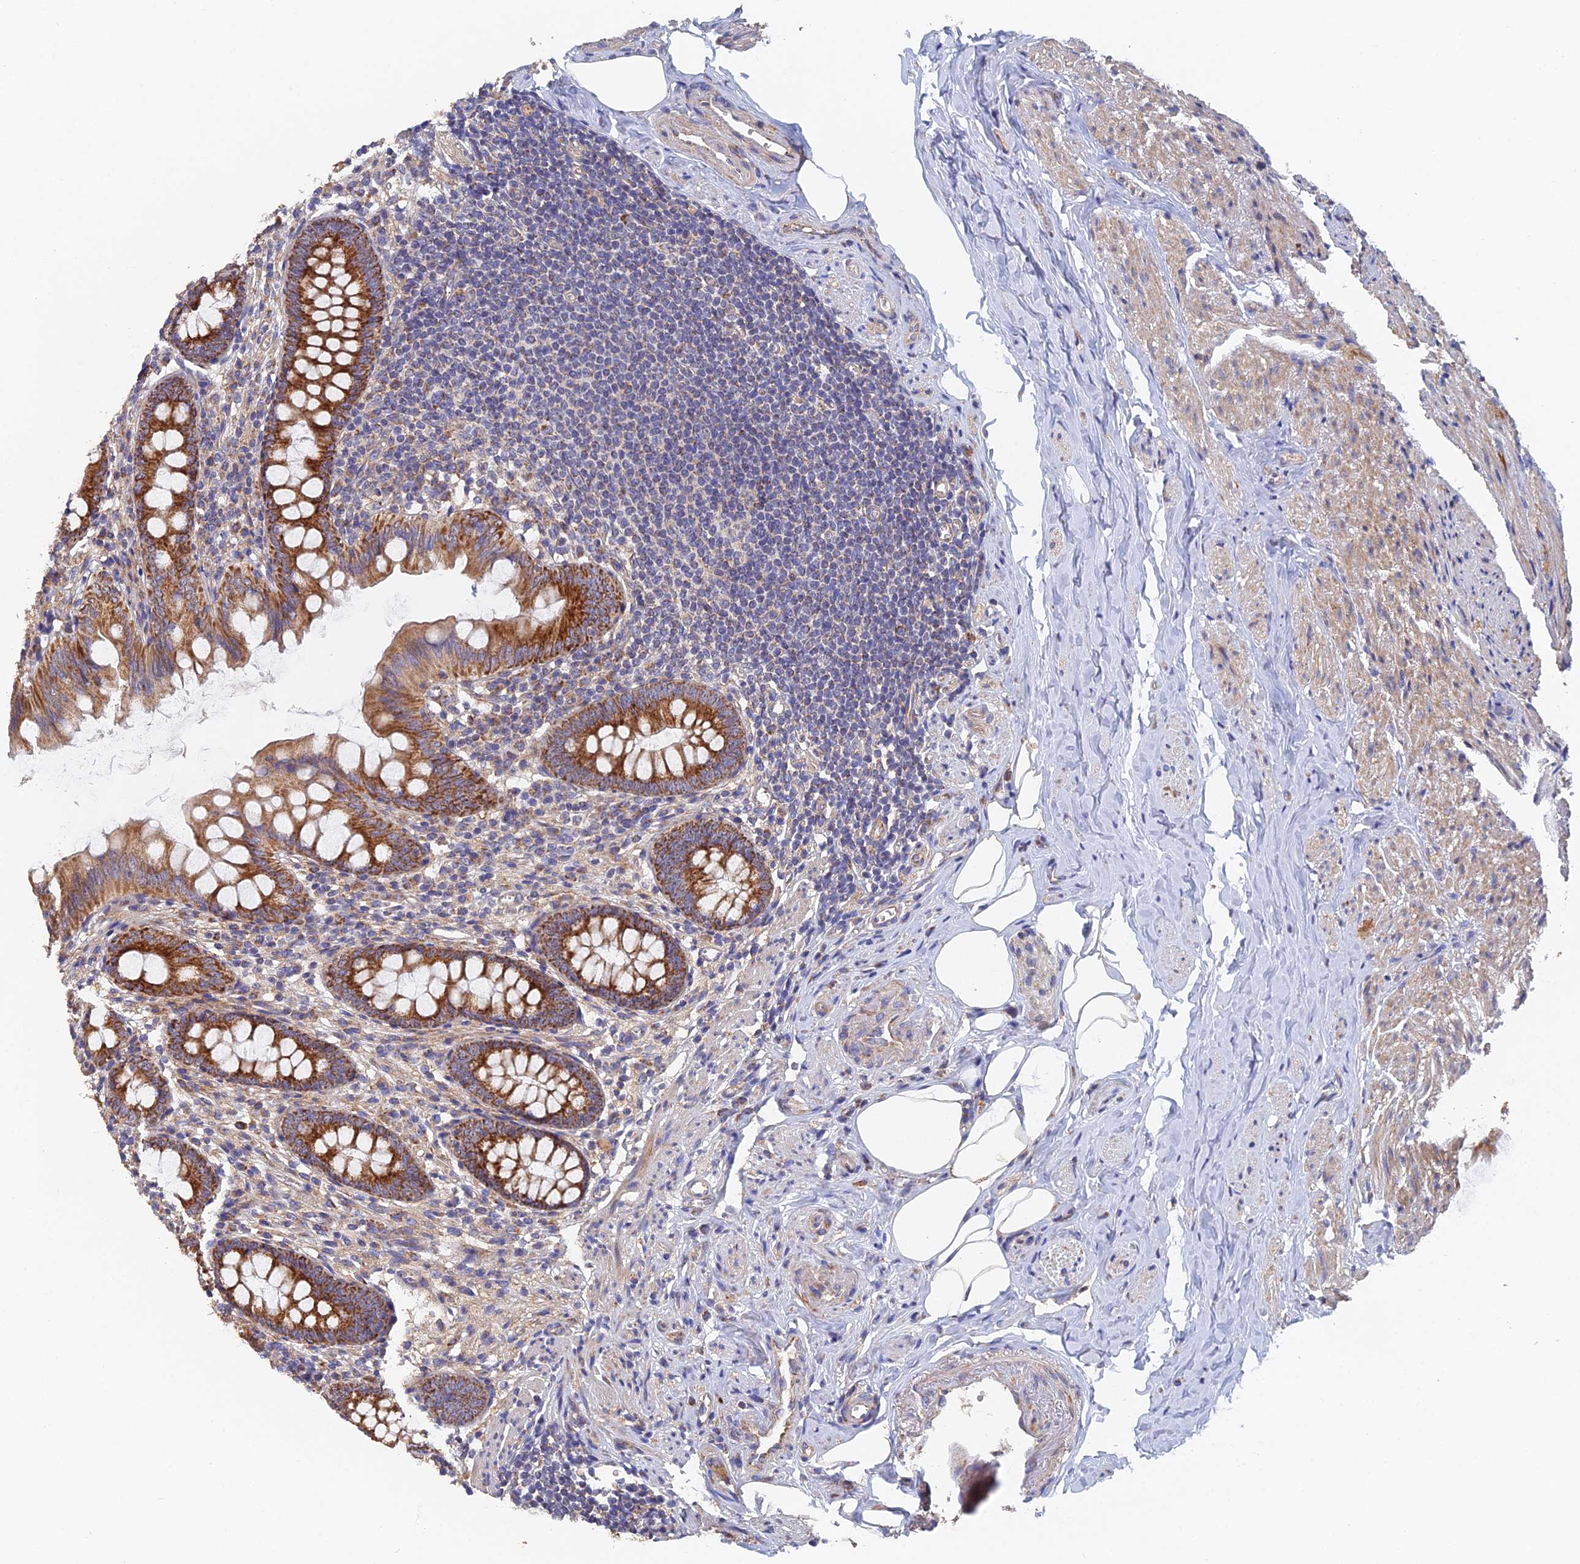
{"staining": {"intensity": "strong", "quantity": ">75%", "location": "cytoplasmic/membranous"}, "tissue": "appendix", "cell_type": "Glandular cells", "image_type": "normal", "snomed": [{"axis": "morphology", "description": "Normal tissue, NOS"}, {"axis": "topography", "description": "Appendix"}], "caption": "High-magnification brightfield microscopy of benign appendix stained with DAB (3,3'-diaminobenzidine) (brown) and counterstained with hematoxylin (blue). glandular cells exhibit strong cytoplasmic/membranous staining is seen in approximately>75% of cells.", "gene": "ECSIT", "patient": {"sex": "female", "age": 77}}